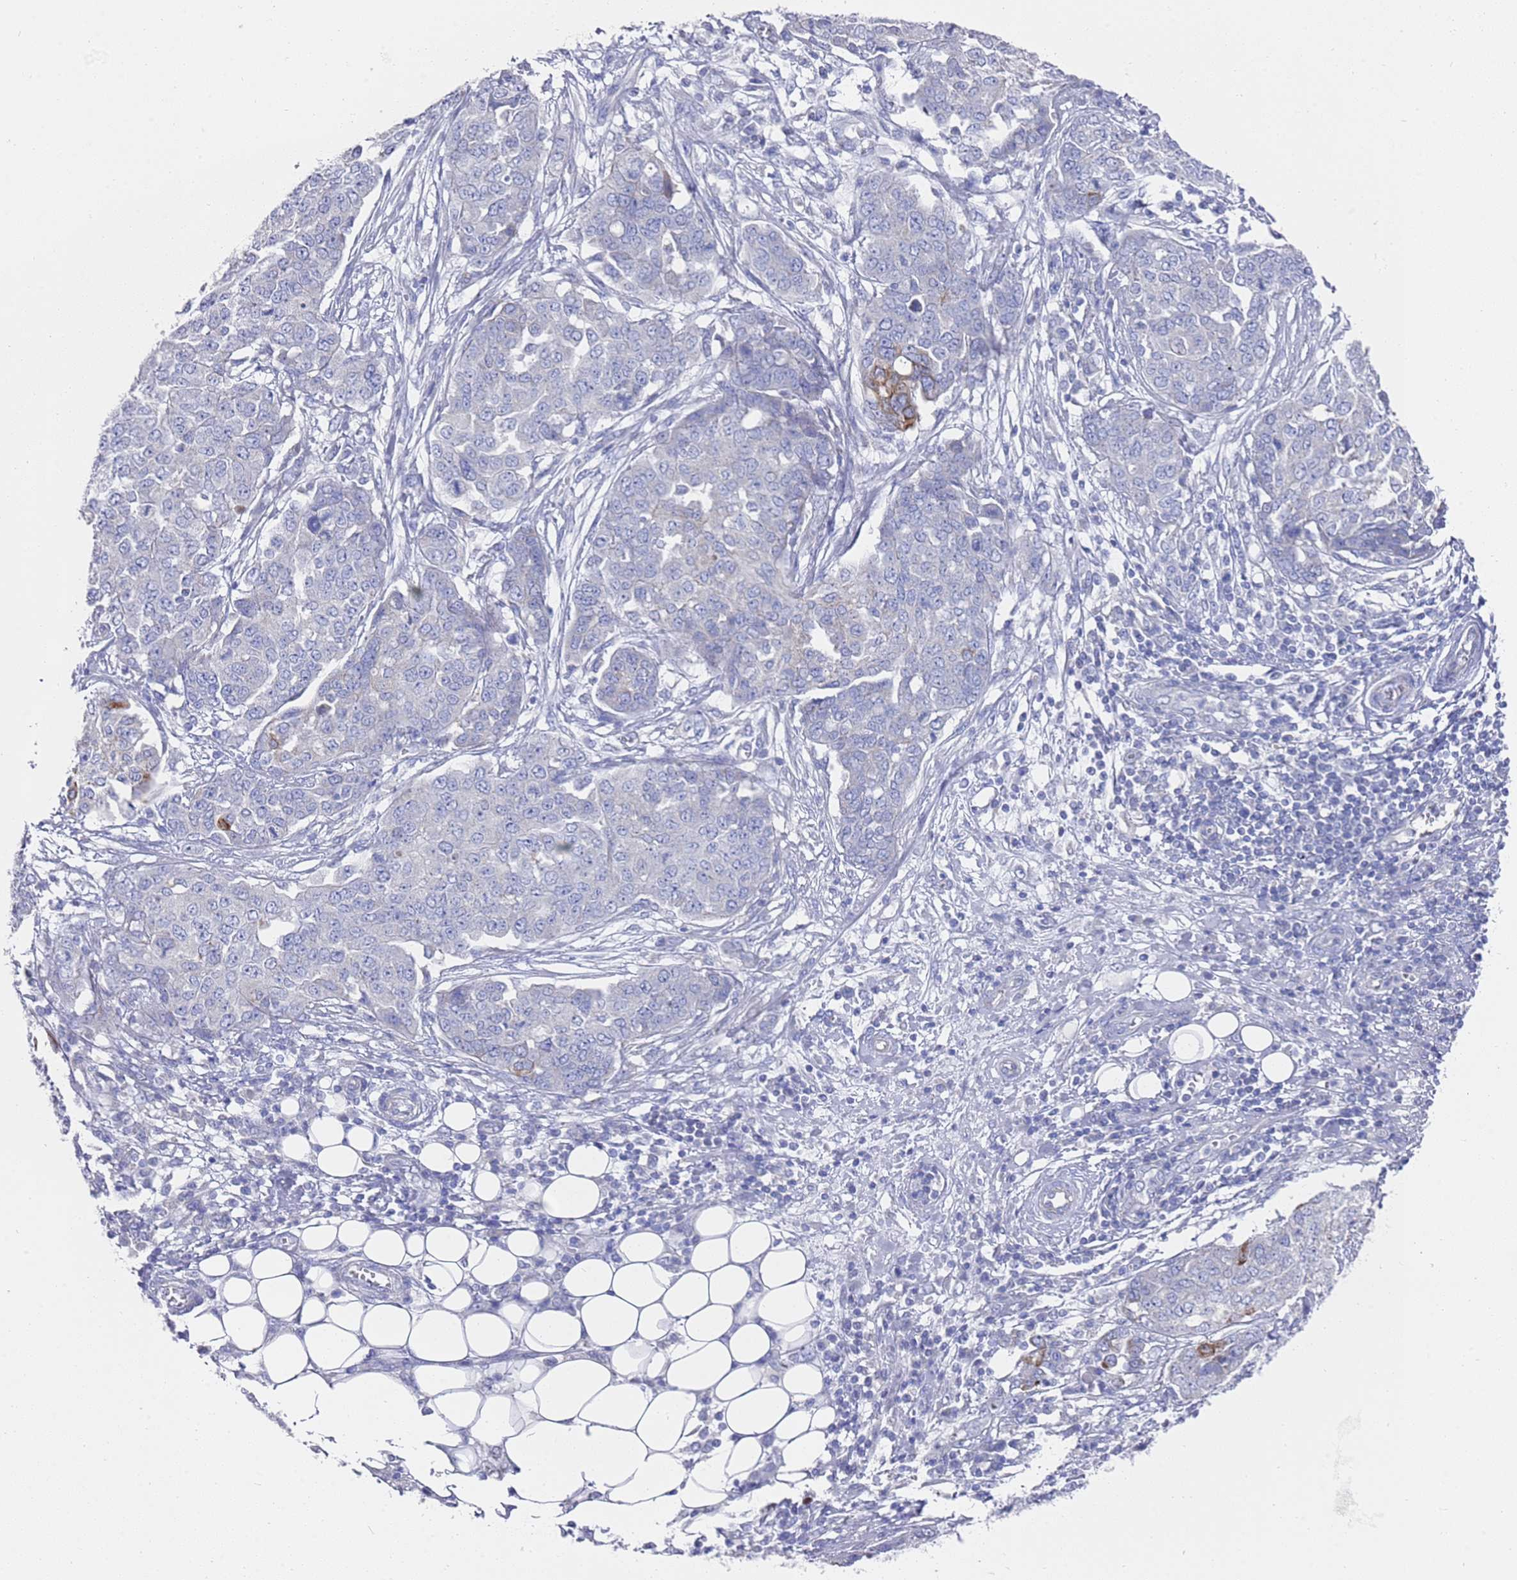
{"staining": {"intensity": "negative", "quantity": "none", "location": "none"}, "tissue": "ovarian cancer", "cell_type": "Tumor cells", "image_type": "cancer", "snomed": [{"axis": "morphology", "description": "Cystadenocarcinoma, serous, NOS"}, {"axis": "topography", "description": "Soft tissue"}, {"axis": "topography", "description": "Ovary"}], "caption": "Immunohistochemical staining of ovarian serous cystadenocarcinoma reveals no significant staining in tumor cells.", "gene": "SCAPER", "patient": {"sex": "female", "age": 57}}